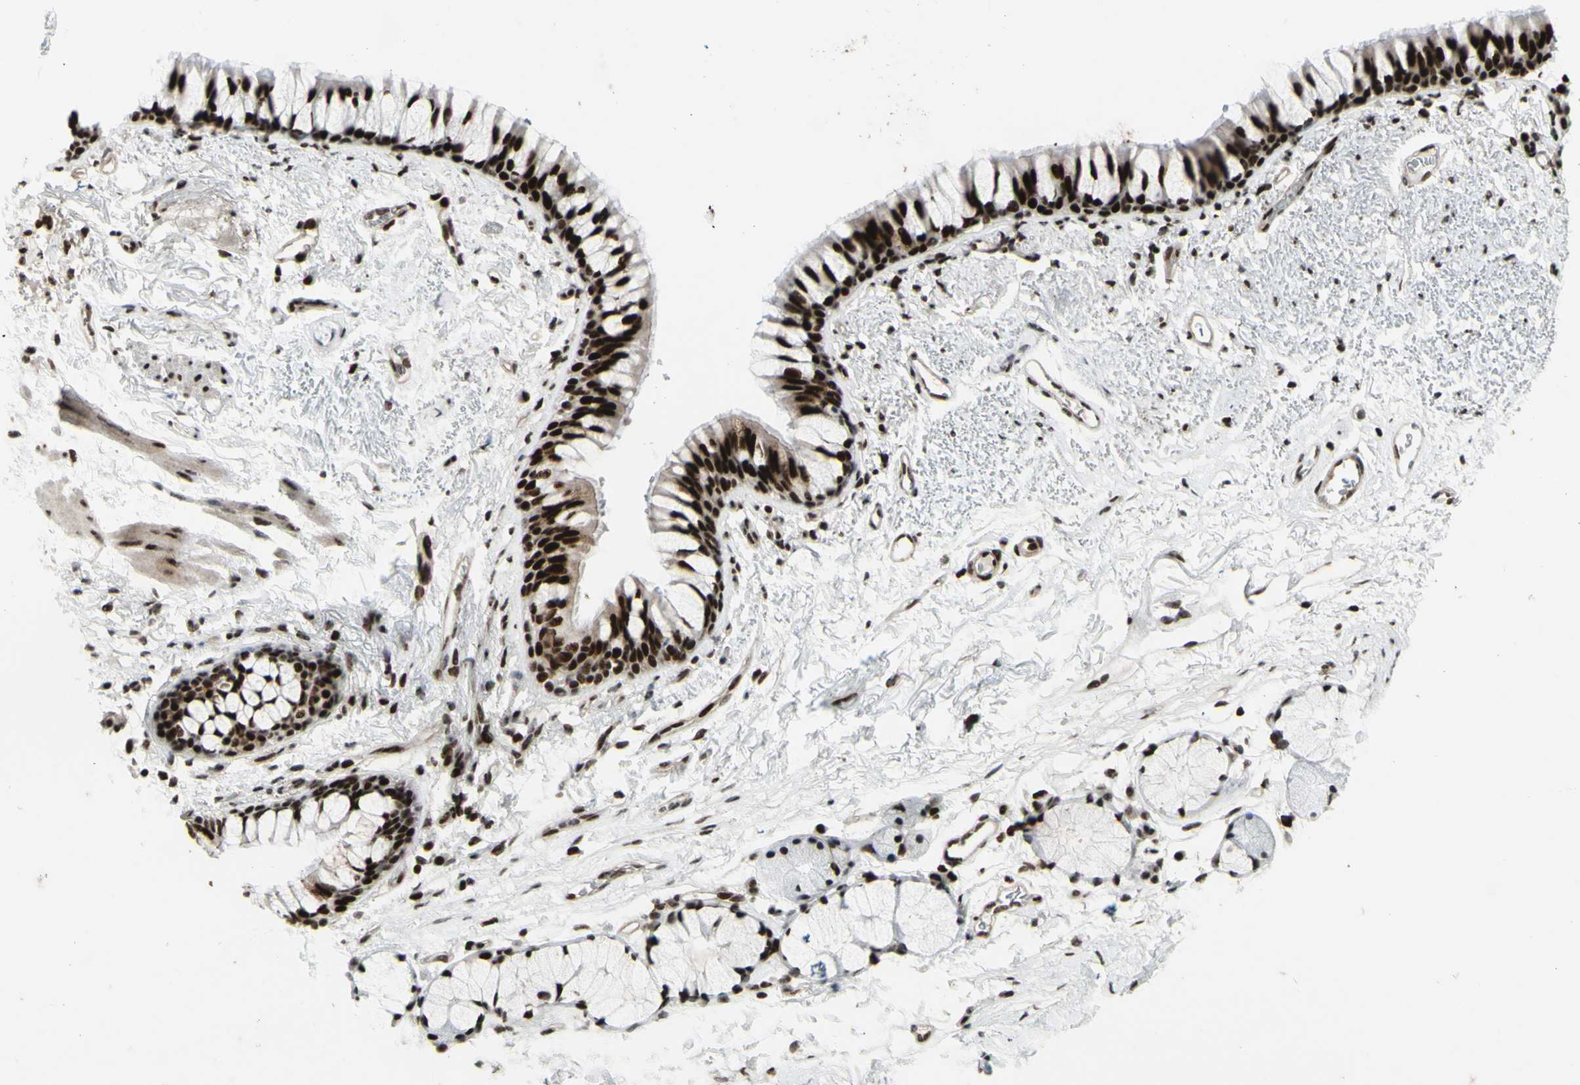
{"staining": {"intensity": "strong", "quantity": ">75%", "location": "nuclear"}, "tissue": "adipose tissue", "cell_type": "Adipocytes", "image_type": "normal", "snomed": [{"axis": "morphology", "description": "Normal tissue, NOS"}, {"axis": "topography", "description": "Bronchus"}], "caption": "Brown immunohistochemical staining in benign adipose tissue demonstrates strong nuclear staining in approximately >75% of adipocytes.", "gene": "SUPT6H", "patient": {"sex": "female", "age": 73}}